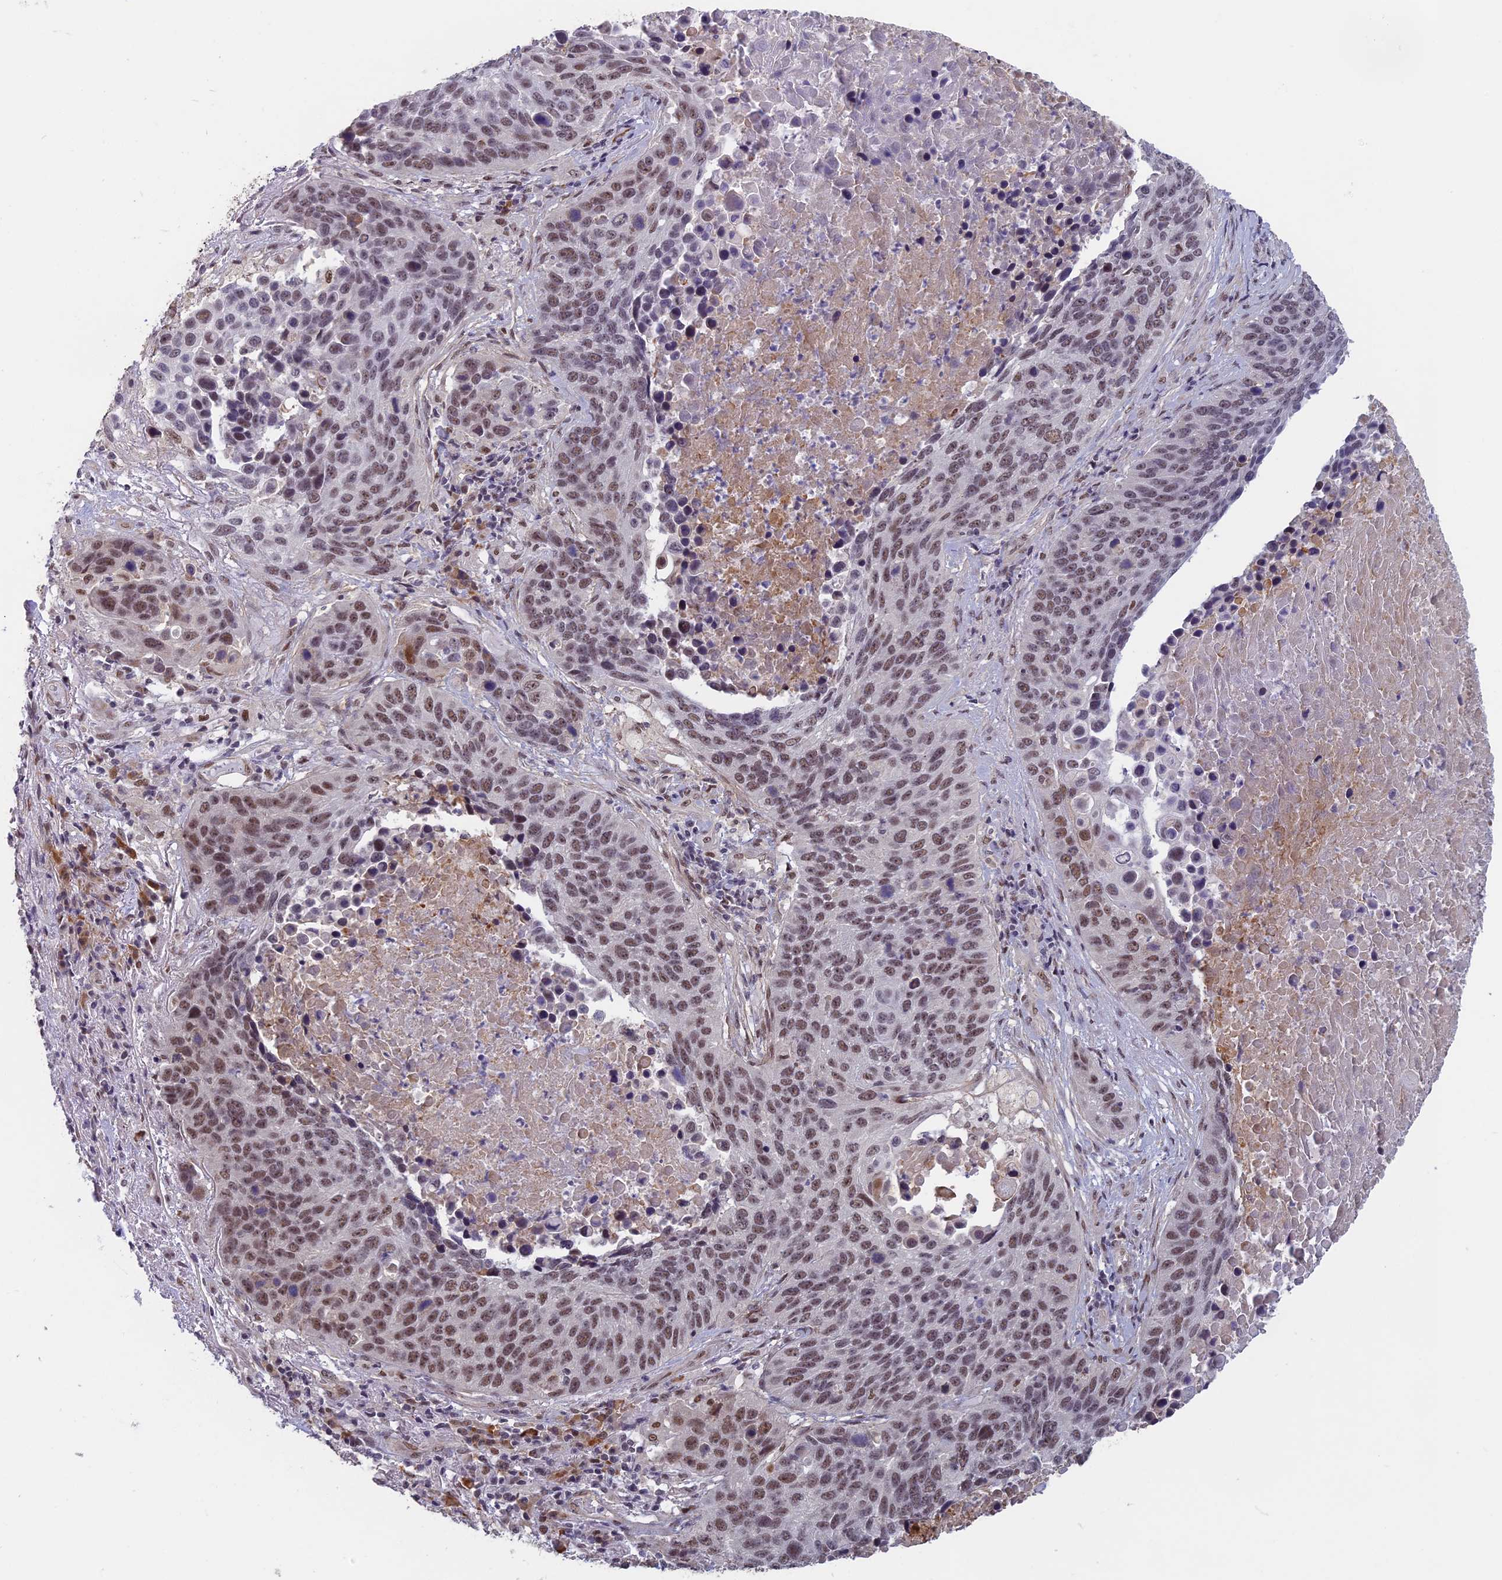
{"staining": {"intensity": "moderate", "quantity": ">75%", "location": "nuclear"}, "tissue": "lung cancer", "cell_type": "Tumor cells", "image_type": "cancer", "snomed": [{"axis": "morphology", "description": "Normal tissue, NOS"}, {"axis": "morphology", "description": "Squamous cell carcinoma, NOS"}, {"axis": "topography", "description": "Lymph node"}, {"axis": "topography", "description": "Lung"}], "caption": "Protein expression analysis of lung cancer shows moderate nuclear staining in approximately >75% of tumor cells.", "gene": "MORF4L1", "patient": {"sex": "male", "age": 66}}